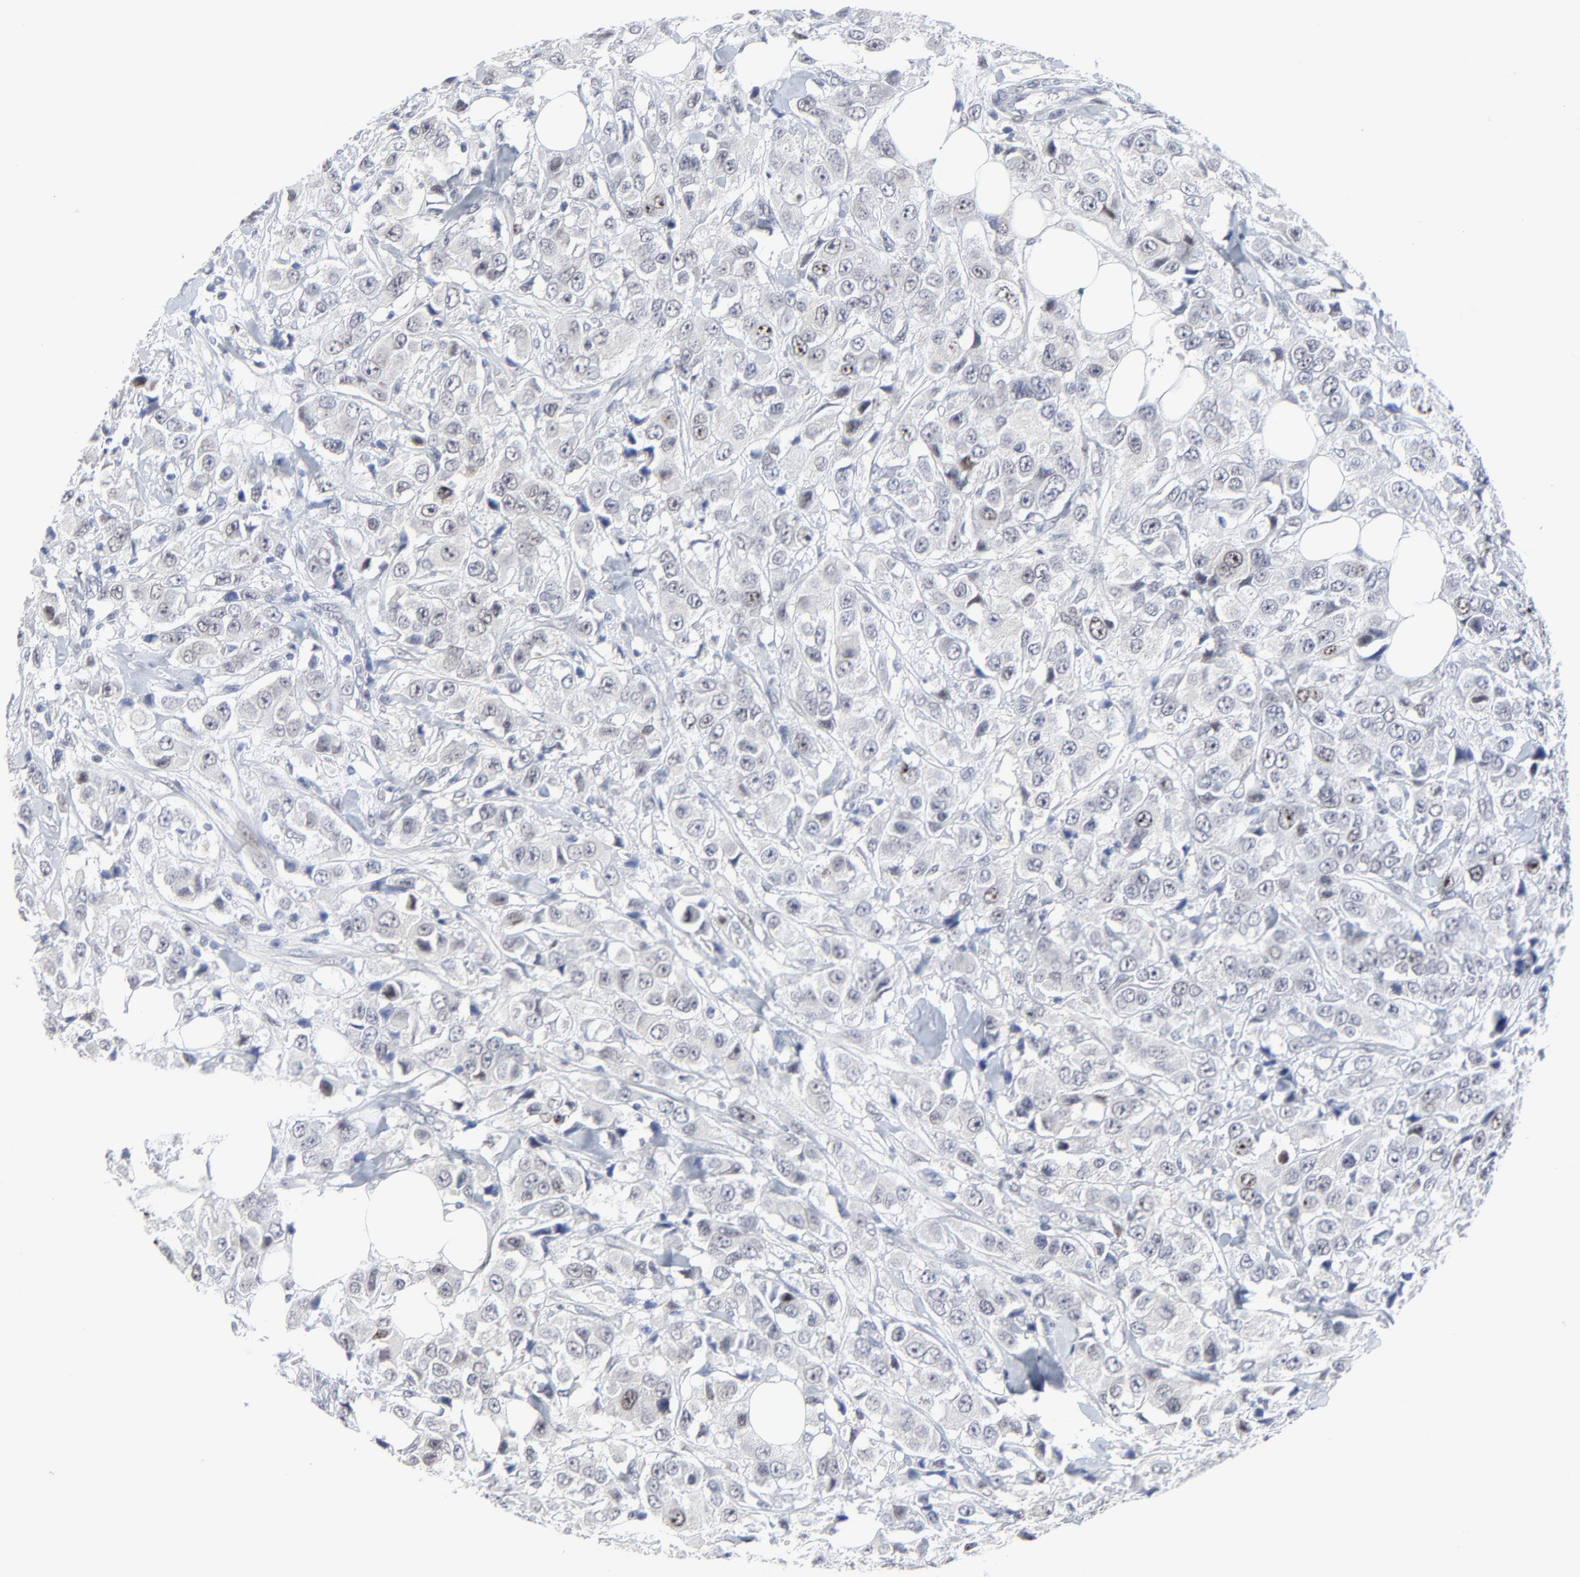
{"staining": {"intensity": "weak", "quantity": "<25%", "location": "nuclear"}, "tissue": "breast cancer", "cell_type": "Tumor cells", "image_type": "cancer", "snomed": [{"axis": "morphology", "description": "Duct carcinoma"}, {"axis": "topography", "description": "Breast"}], "caption": "DAB immunohistochemical staining of human breast cancer (invasive ductal carcinoma) displays no significant expression in tumor cells.", "gene": "ZNF589", "patient": {"sex": "female", "age": 58}}